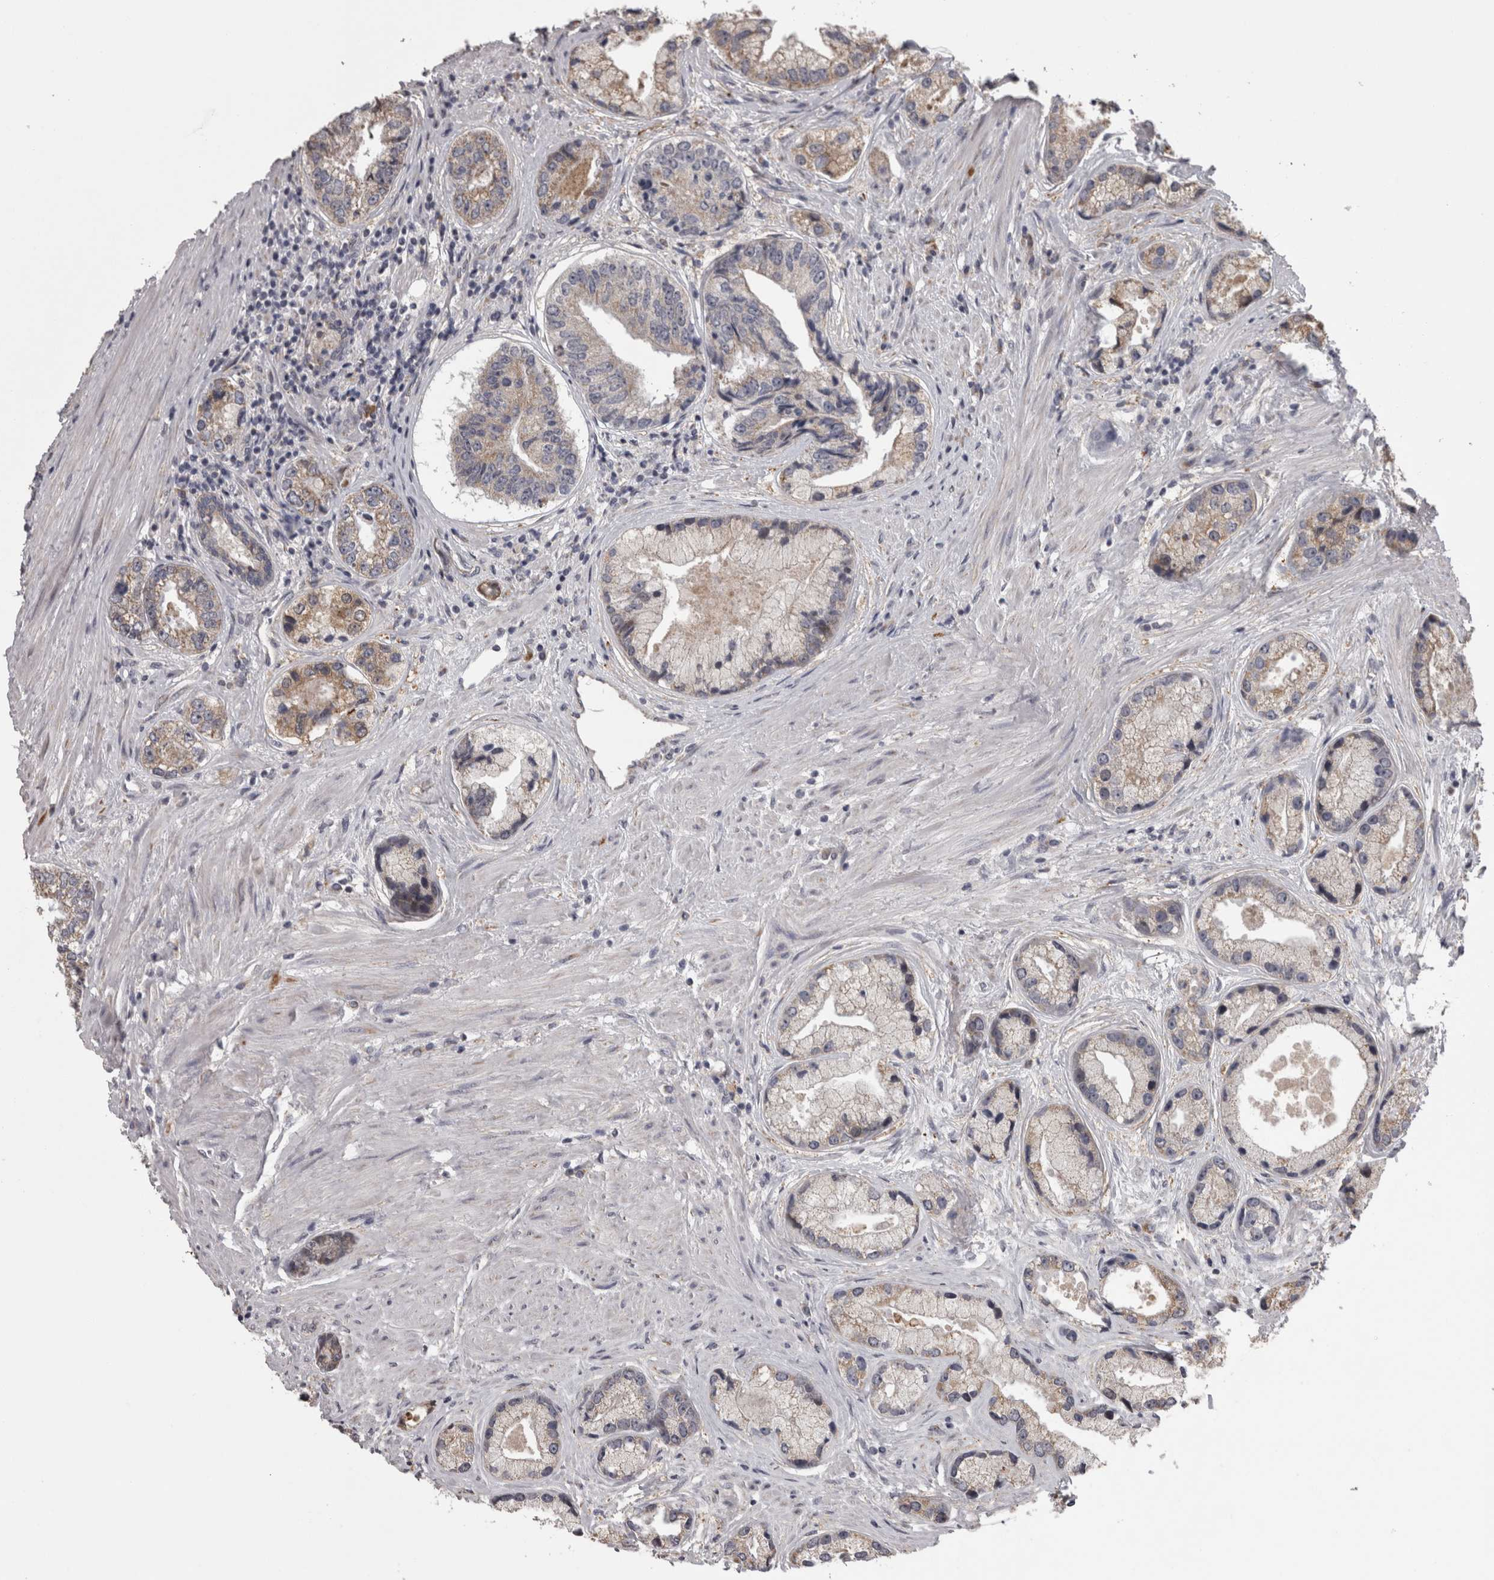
{"staining": {"intensity": "weak", "quantity": "25%-75%", "location": "cytoplasmic/membranous"}, "tissue": "prostate cancer", "cell_type": "Tumor cells", "image_type": "cancer", "snomed": [{"axis": "morphology", "description": "Adenocarcinoma, High grade"}, {"axis": "topography", "description": "Prostate"}], "caption": "A histopathology image showing weak cytoplasmic/membranous expression in about 25%-75% of tumor cells in prostate cancer, as visualized by brown immunohistochemical staining.", "gene": "DBT", "patient": {"sex": "male", "age": 61}}